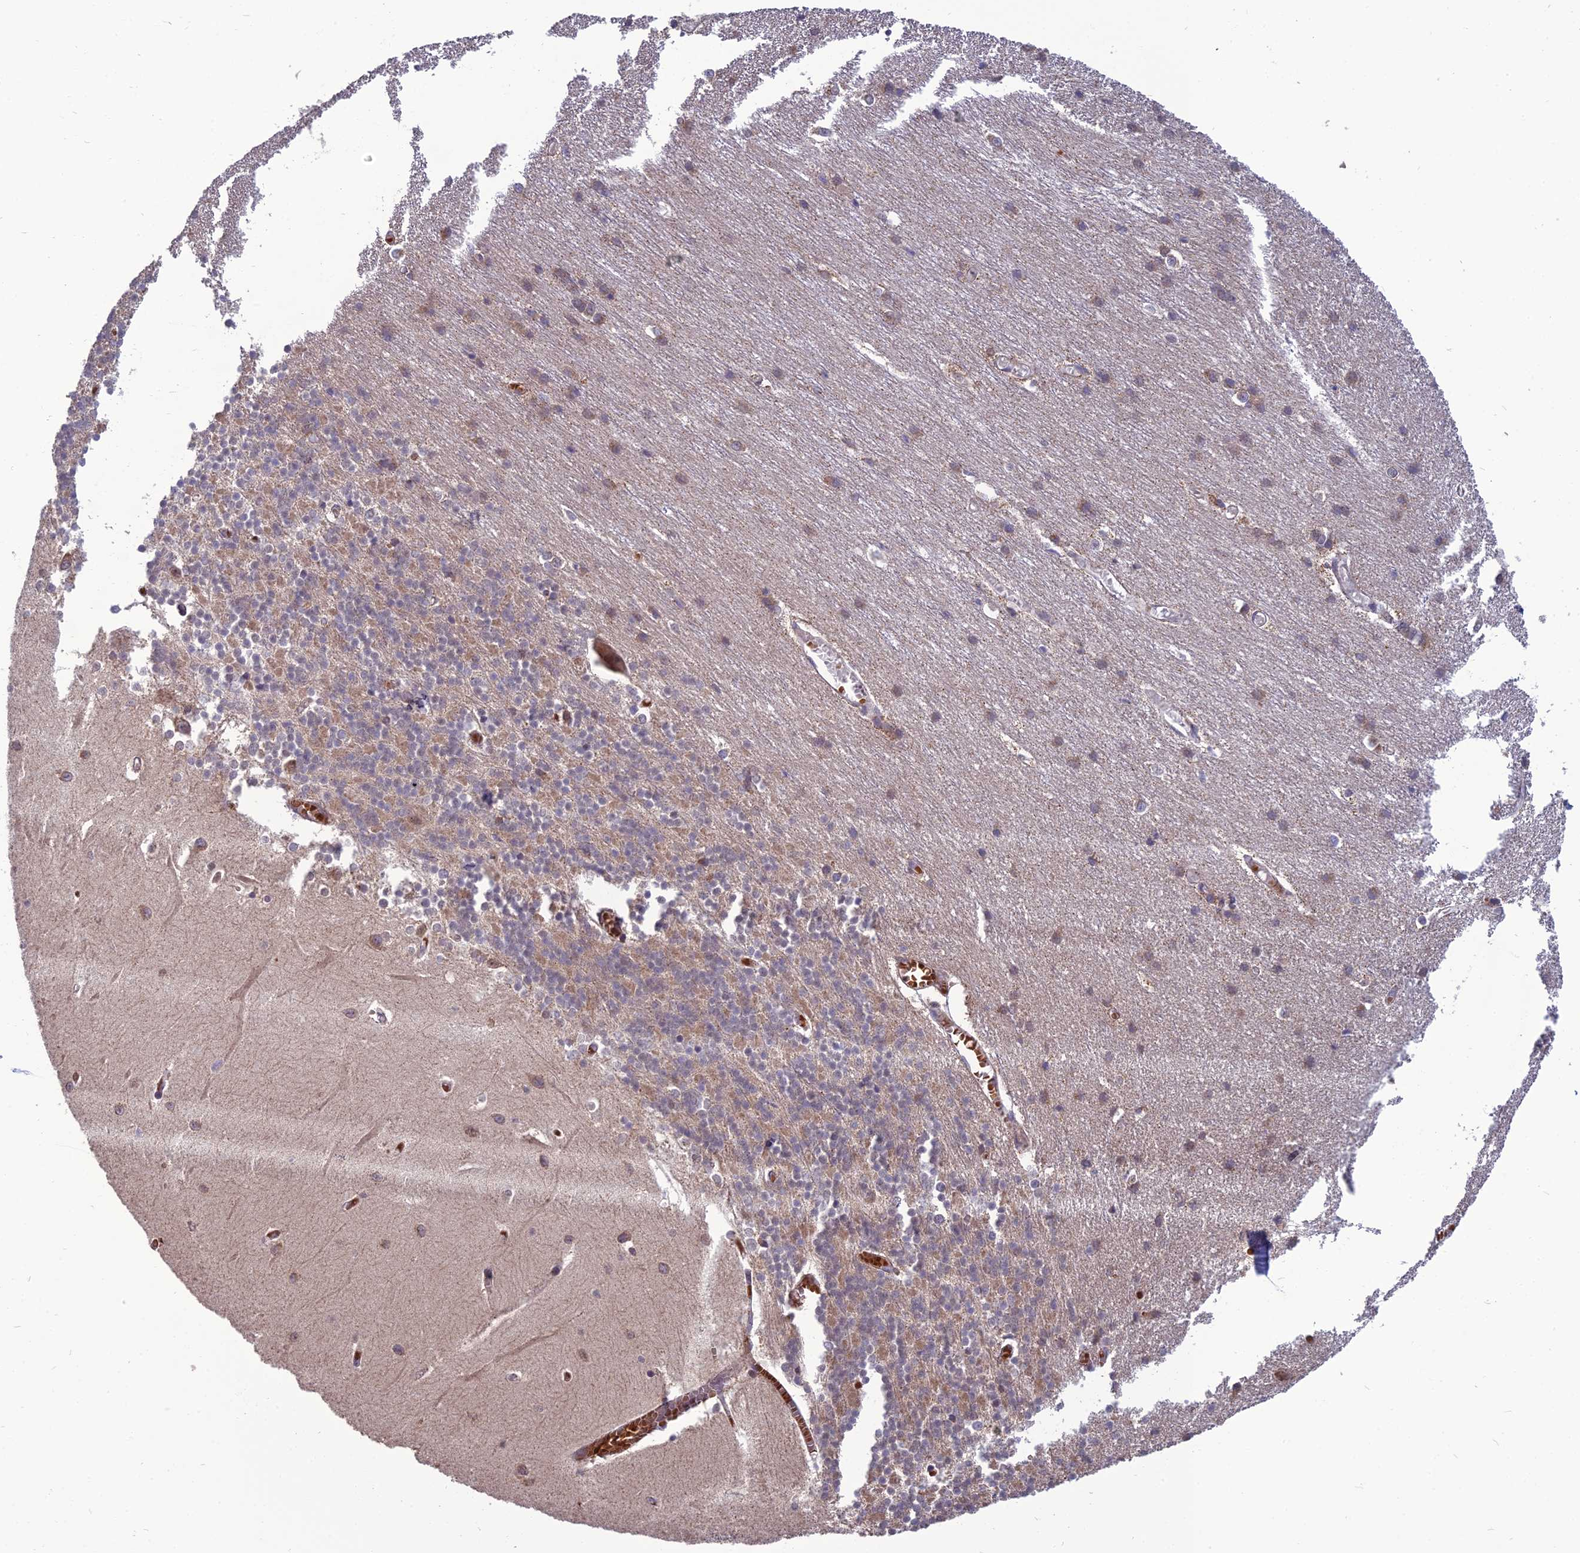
{"staining": {"intensity": "weak", "quantity": "<25%", "location": "cytoplasmic/membranous"}, "tissue": "cerebellum", "cell_type": "Cells in granular layer", "image_type": "normal", "snomed": [{"axis": "morphology", "description": "Normal tissue, NOS"}, {"axis": "topography", "description": "Cerebellum"}], "caption": "Immunohistochemical staining of normal cerebellum exhibits no significant staining in cells in granular layer. The staining is performed using DAB (3,3'-diaminobenzidine) brown chromogen with nuclei counter-stained in using hematoxylin.", "gene": "GIPC1", "patient": {"sex": "male", "age": 37}}